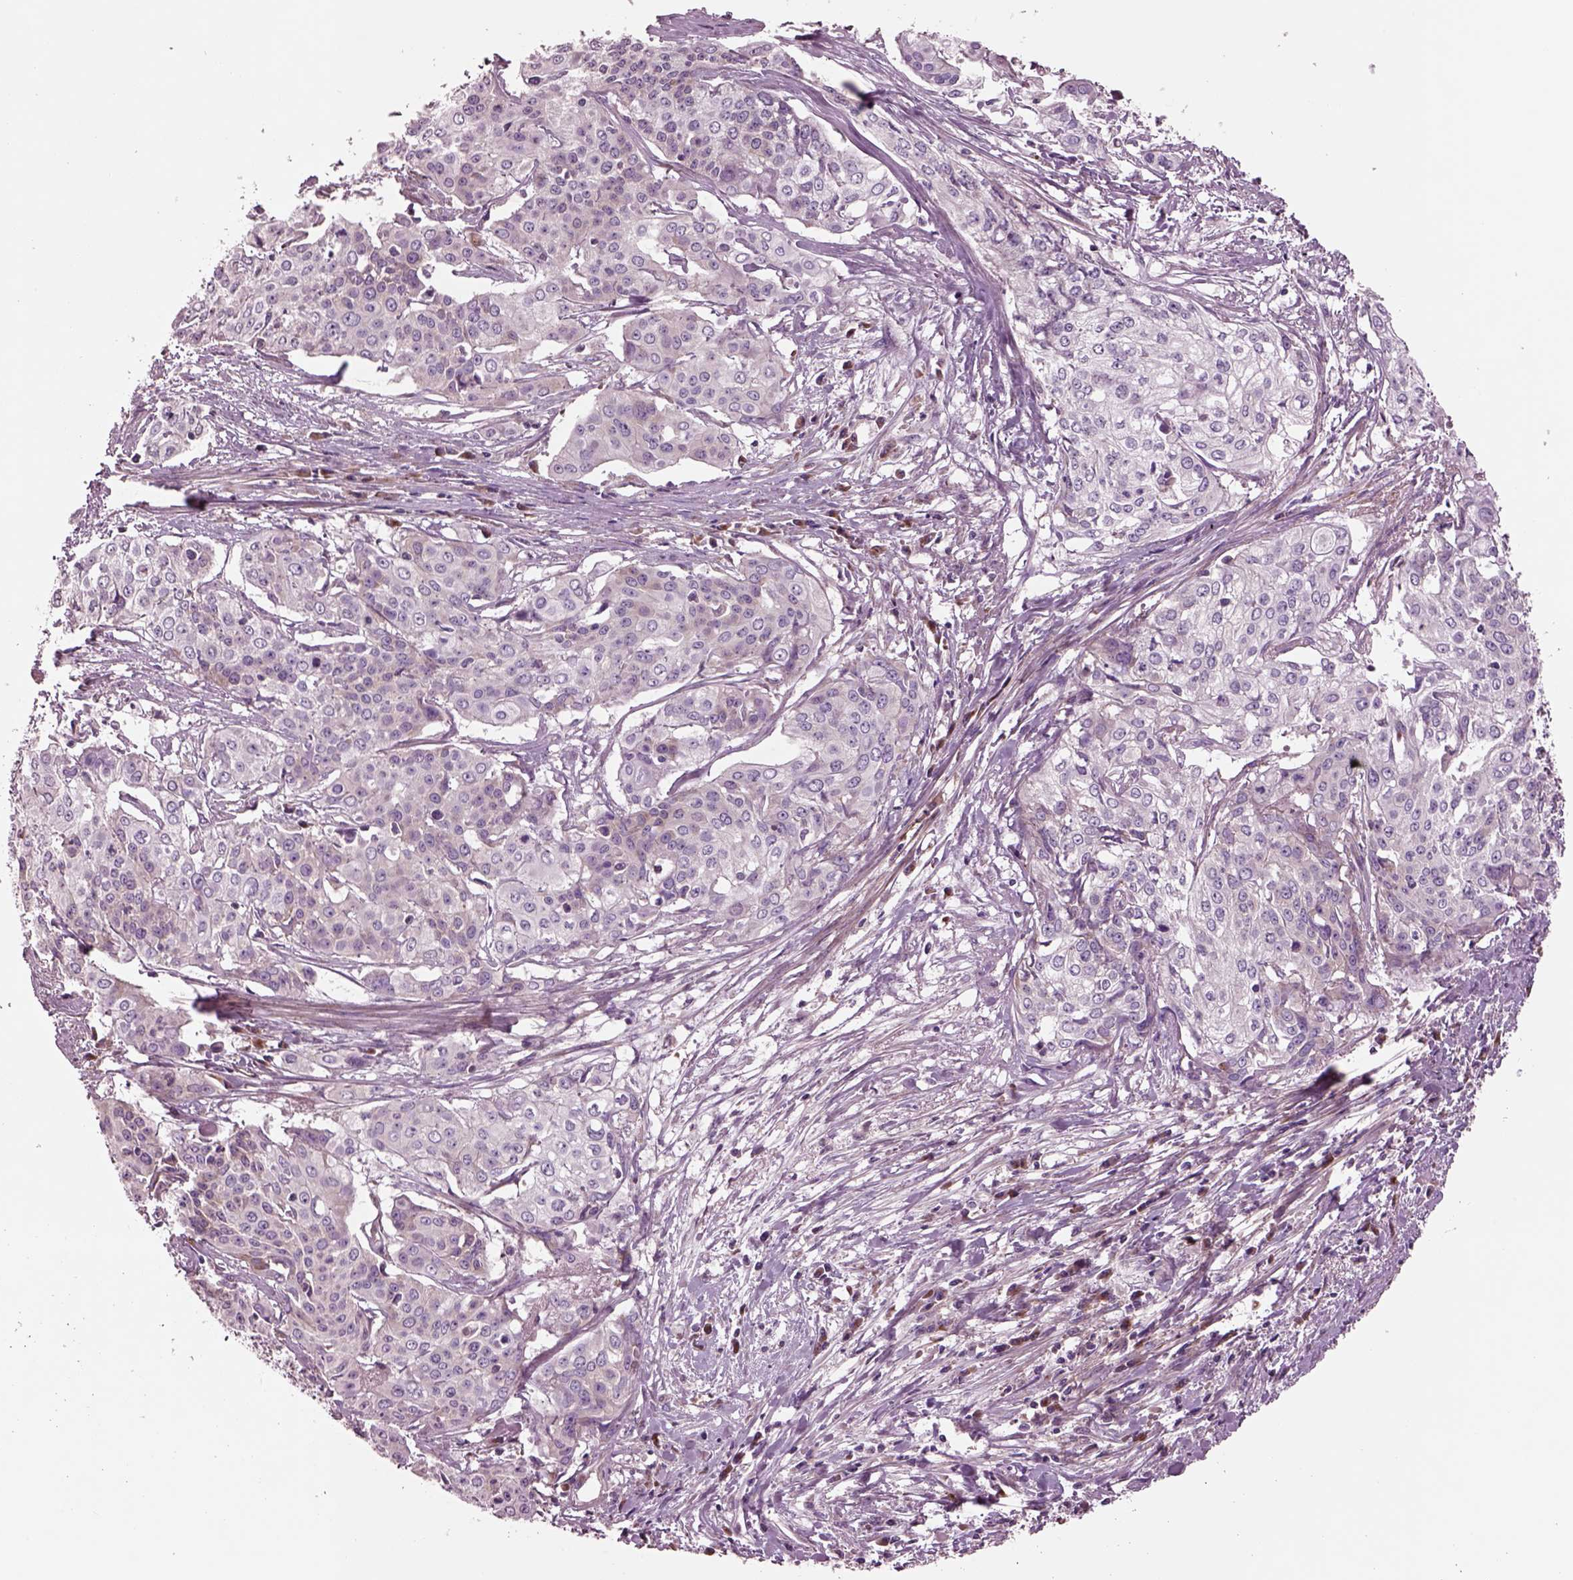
{"staining": {"intensity": "negative", "quantity": "none", "location": "none"}, "tissue": "cervical cancer", "cell_type": "Tumor cells", "image_type": "cancer", "snomed": [{"axis": "morphology", "description": "Squamous cell carcinoma, NOS"}, {"axis": "topography", "description": "Cervix"}], "caption": "A high-resolution image shows IHC staining of cervical cancer, which reveals no significant staining in tumor cells.", "gene": "SEC23A", "patient": {"sex": "female", "age": 39}}